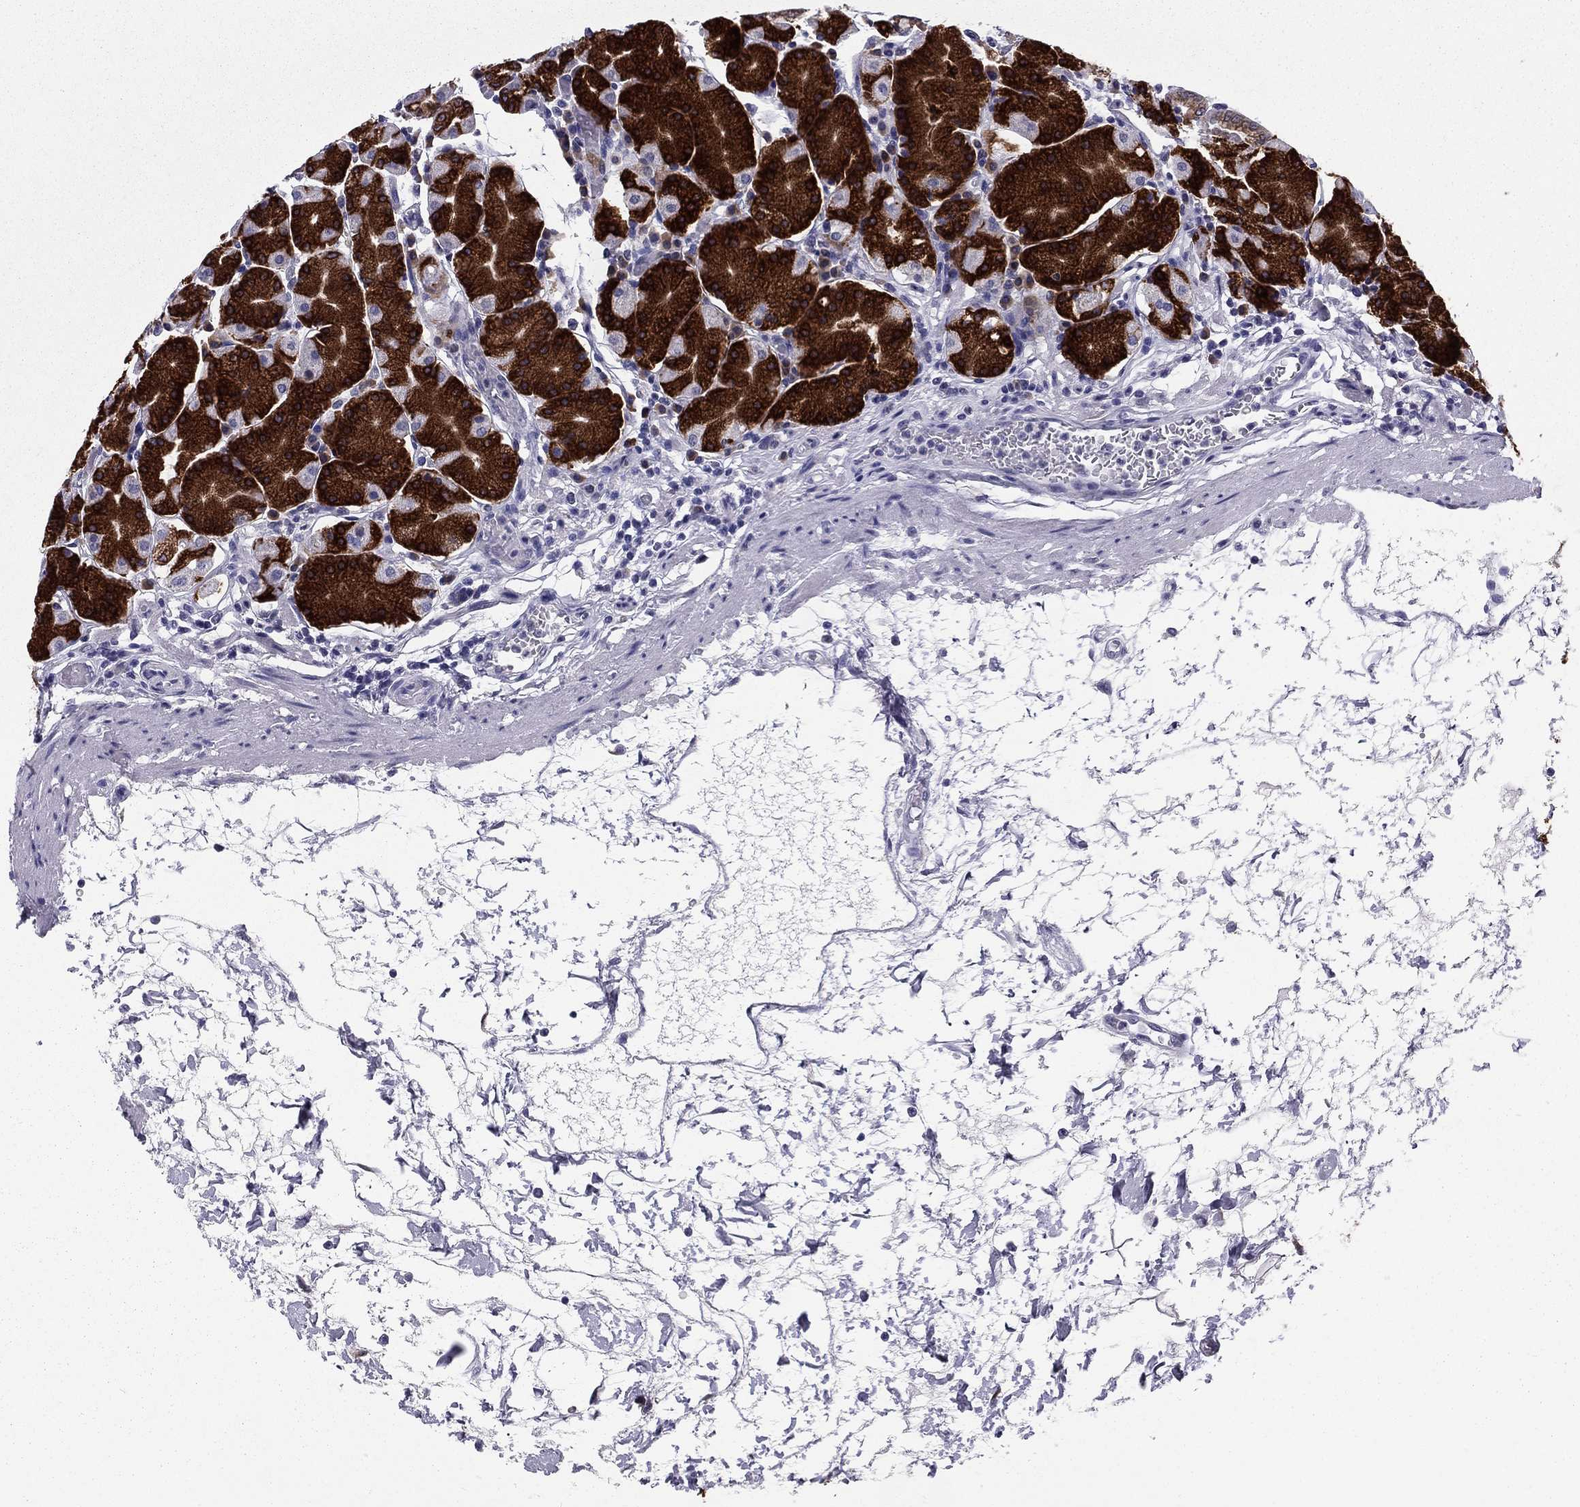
{"staining": {"intensity": "strong", "quantity": "25%-75%", "location": "cytoplasmic/membranous"}, "tissue": "stomach", "cell_type": "Glandular cells", "image_type": "normal", "snomed": [{"axis": "morphology", "description": "Normal tissue, NOS"}, {"axis": "topography", "description": "Stomach"}], "caption": "Immunohistochemistry of normal human stomach exhibits high levels of strong cytoplasmic/membranous expression in about 25%-75% of glandular cells.", "gene": "TMED3", "patient": {"sex": "male", "age": 54}}